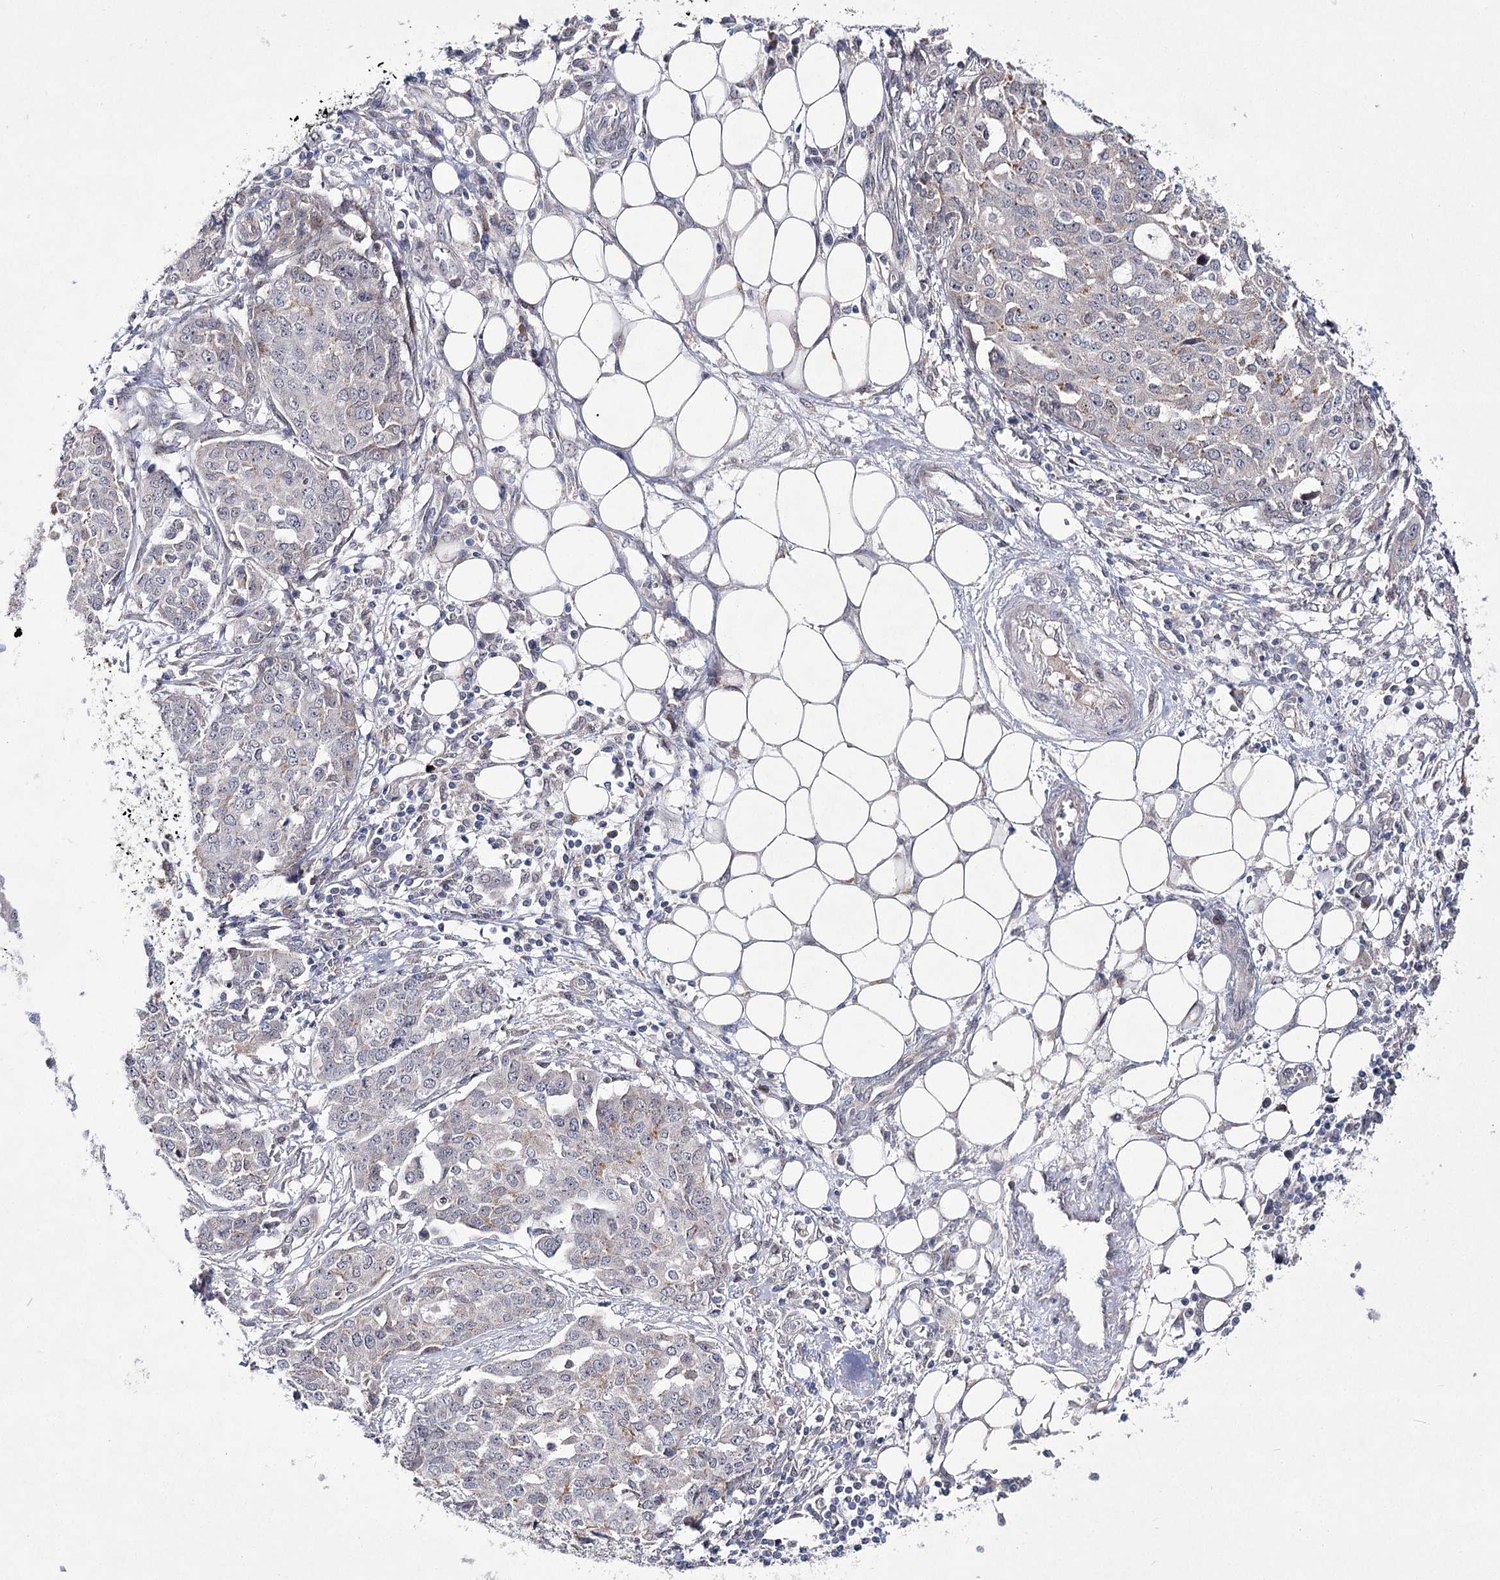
{"staining": {"intensity": "negative", "quantity": "none", "location": "none"}, "tissue": "ovarian cancer", "cell_type": "Tumor cells", "image_type": "cancer", "snomed": [{"axis": "morphology", "description": "Cystadenocarcinoma, serous, NOS"}, {"axis": "topography", "description": "Soft tissue"}, {"axis": "topography", "description": "Ovary"}], "caption": "This is an immunohistochemistry histopathology image of ovarian serous cystadenocarcinoma. There is no positivity in tumor cells.", "gene": "ARHGAP32", "patient": {"sex": "female", "age": 57}}